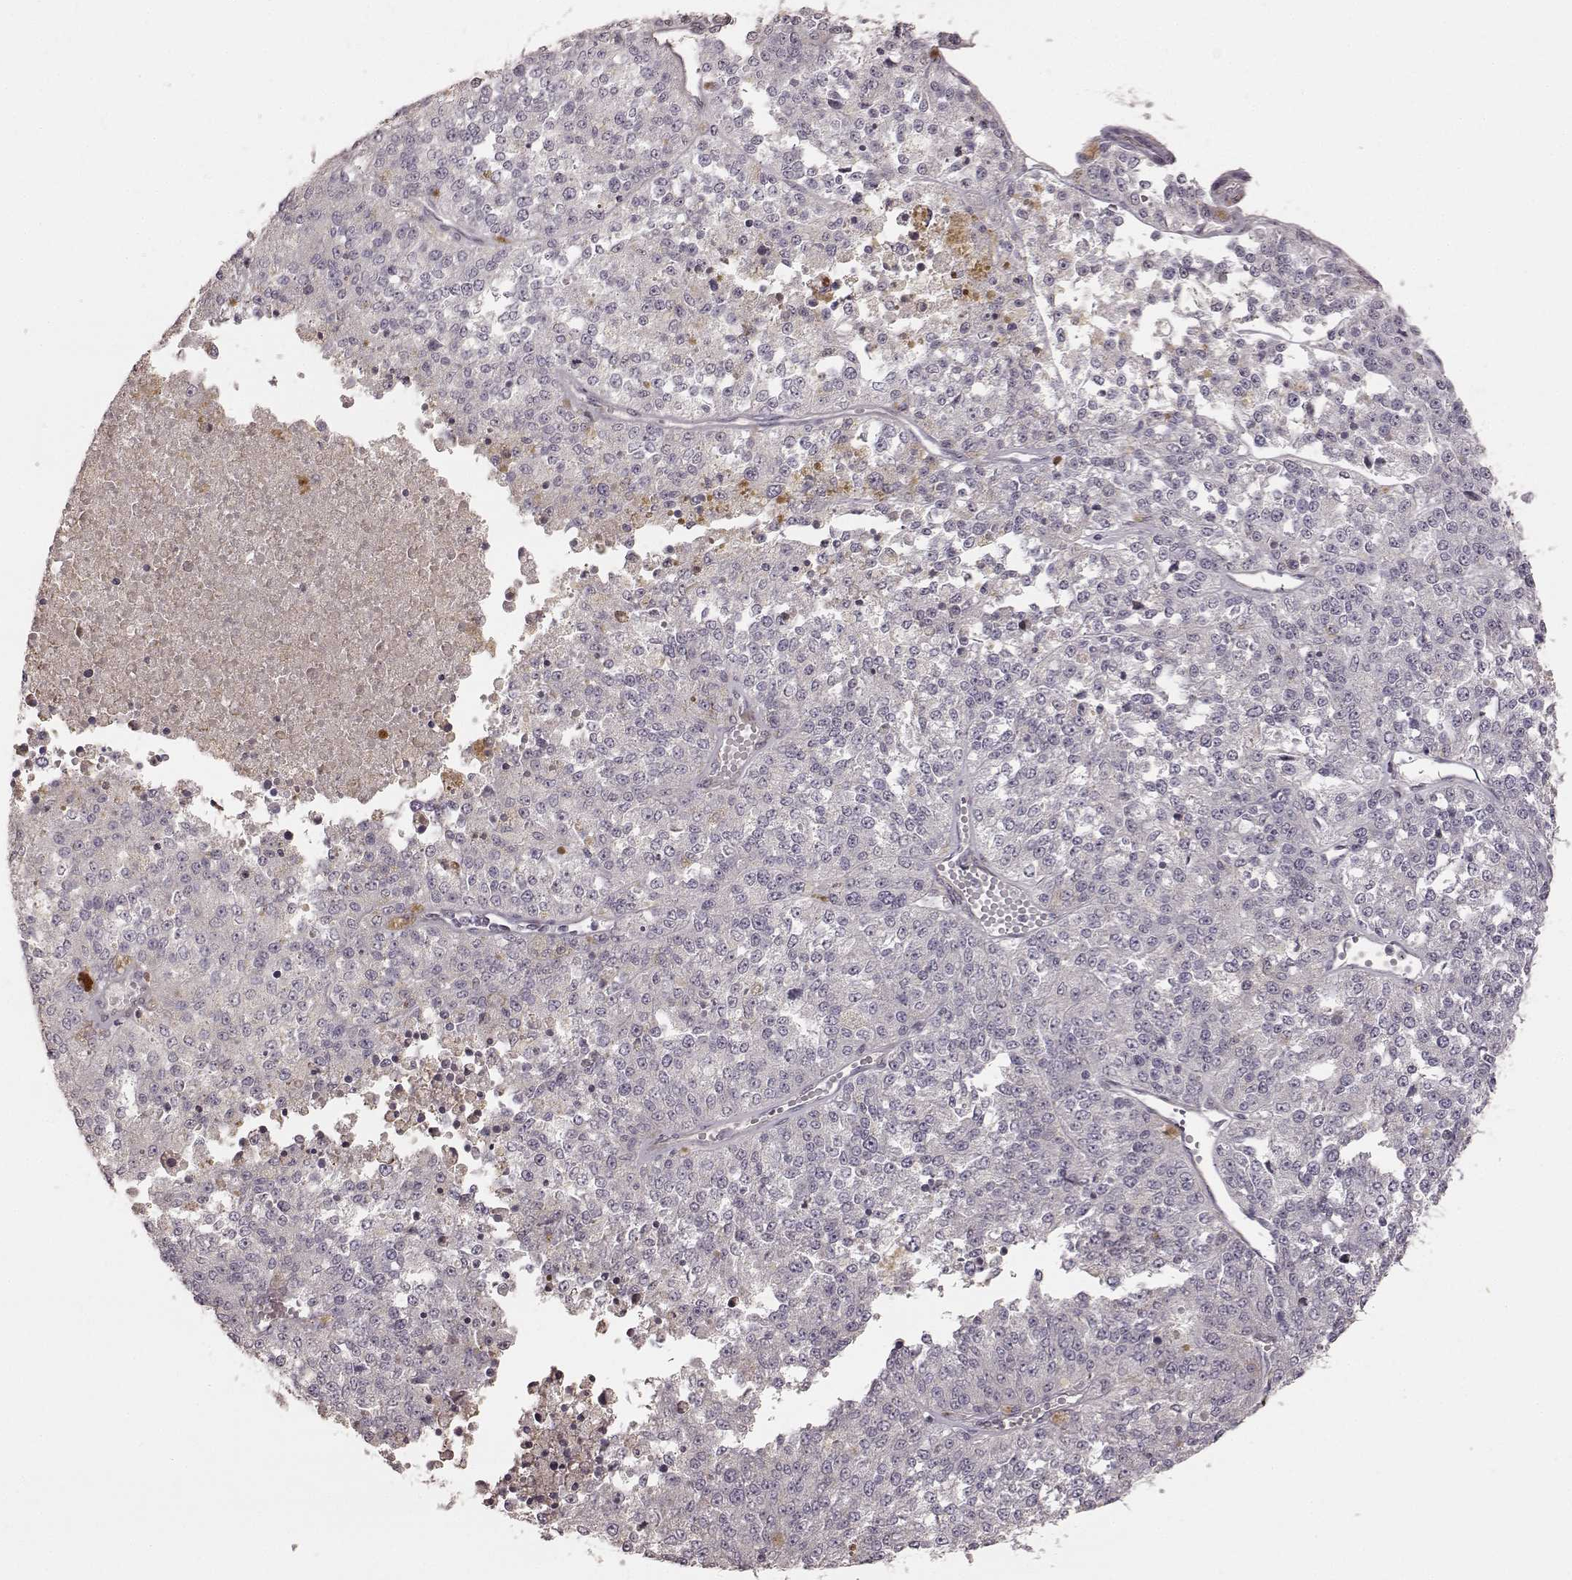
{"staining": {"intensity": "negative", "quantity": "none", "location": "none"}, "tissue": "melanoma", "cell_type": "Tumor cells", "image_type": "cancer", "snomed": [{"axis": "morphology", "description": "Malignant melanoma, Metastatic site"}, {"axis": "topography", "description": "Lymph node"}], "caption": "Melanoma stained for a protein using immunohistochemistry demonstrates no expression tumor cells.", "gene": "KCNJ9", "patient": {"sex": "female", "age": 64}}